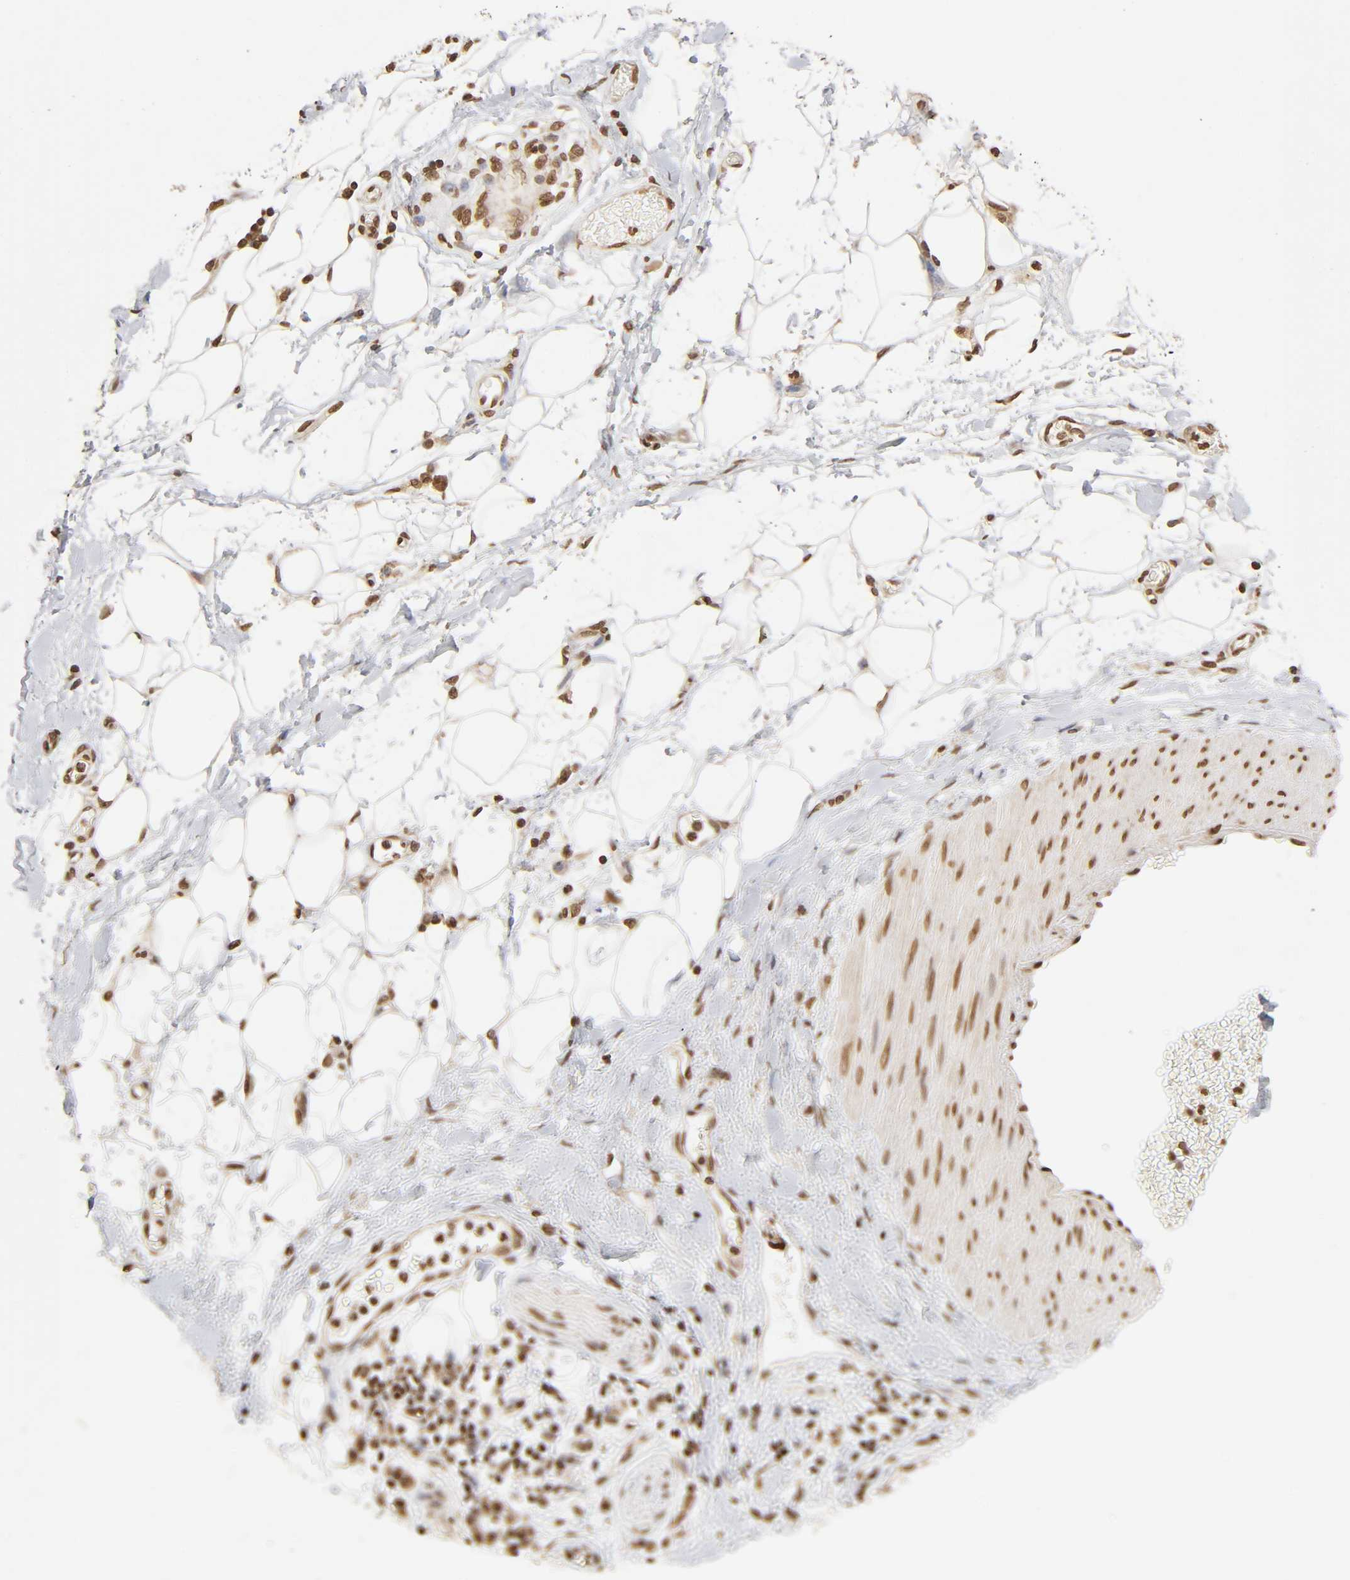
{"staining": {"intensity": "moderate", "quantity": "25%-75%", "location": "nuclear"}, "tissue": "adipose tissue", "cell_type": "Adipocytes", "image_type": "normal", "snomed": [{"axis": "morphology", "description": "Normal tissue, NOS"}, {"axis": "morphology", "description": "Urothelial carcinoma, High grade"}, {"axis": "topography", "description": "Vascular tissue"}, {"axis": "topography", "description": "Urinary bladder"}], "caption": "Benign adipose tissue exhibits moderate nuclear positivity in approximately 25%-75% of adipocytes (Brightfield microscopy of DAB IHC at high magnification)..", "gene": "MLLT6", "patient": {"sex": "female", "age": 56}}